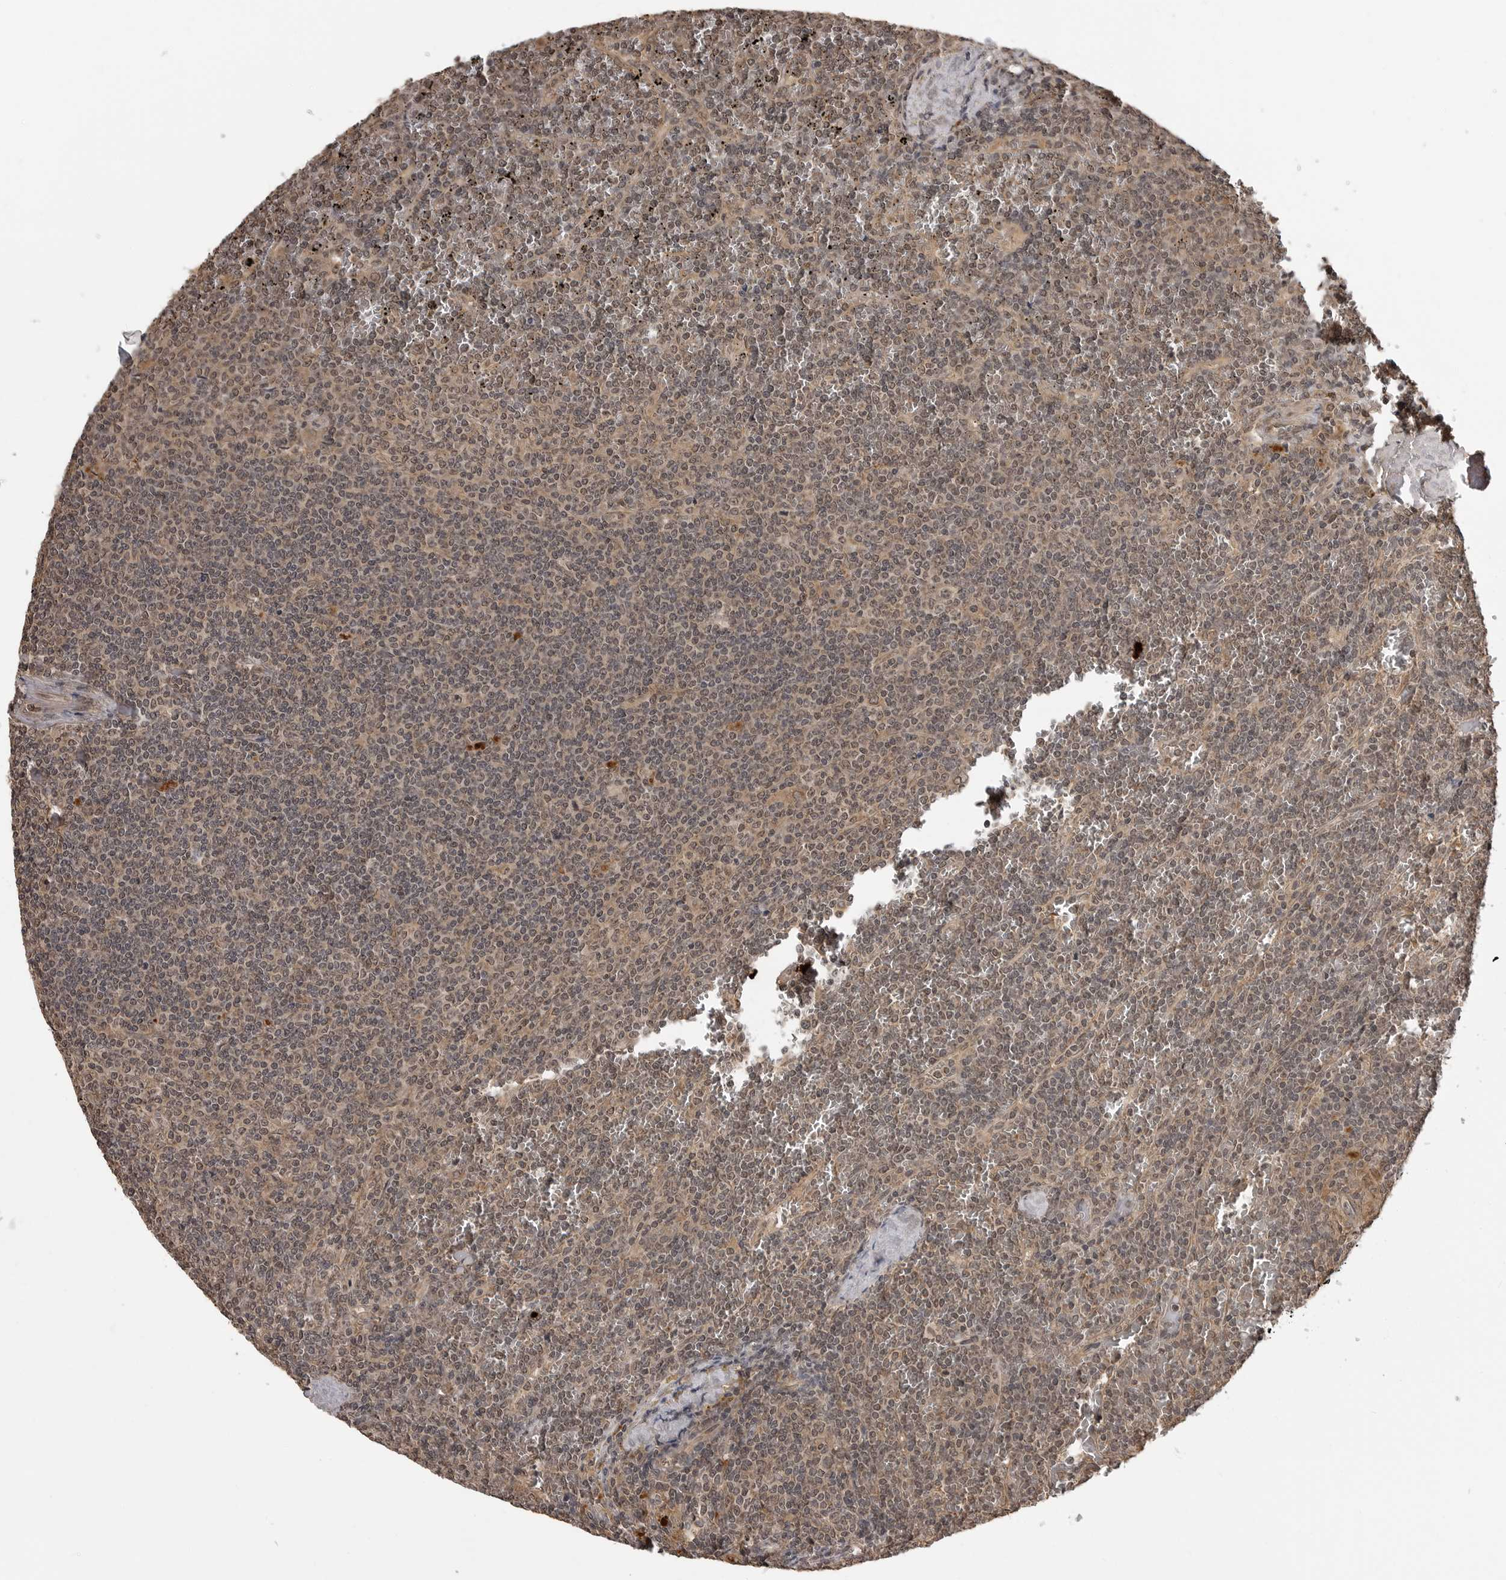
{"staining": {"intensity": "weak", "quantity": "25%-75%", "location": "nuclear"}, "tissue": "lymphoma", "cell_type": "Tumor cells", "image_type": "cancer", "snomed": [{"axis": "morphology", "description": "Malignant lymphoma, non-Hodgkin's type, Low grade"}, {"axis": "topography", "description": "Spleen"}], "caption": "Tumor cells show low levels of weak nuclear staining in approximately 25%-75% of cells in malignant lymphoma, non-Hodgkin's type (low-grade).", "gene": "IL24", "patient": {"sex": "female", "age": 19}}